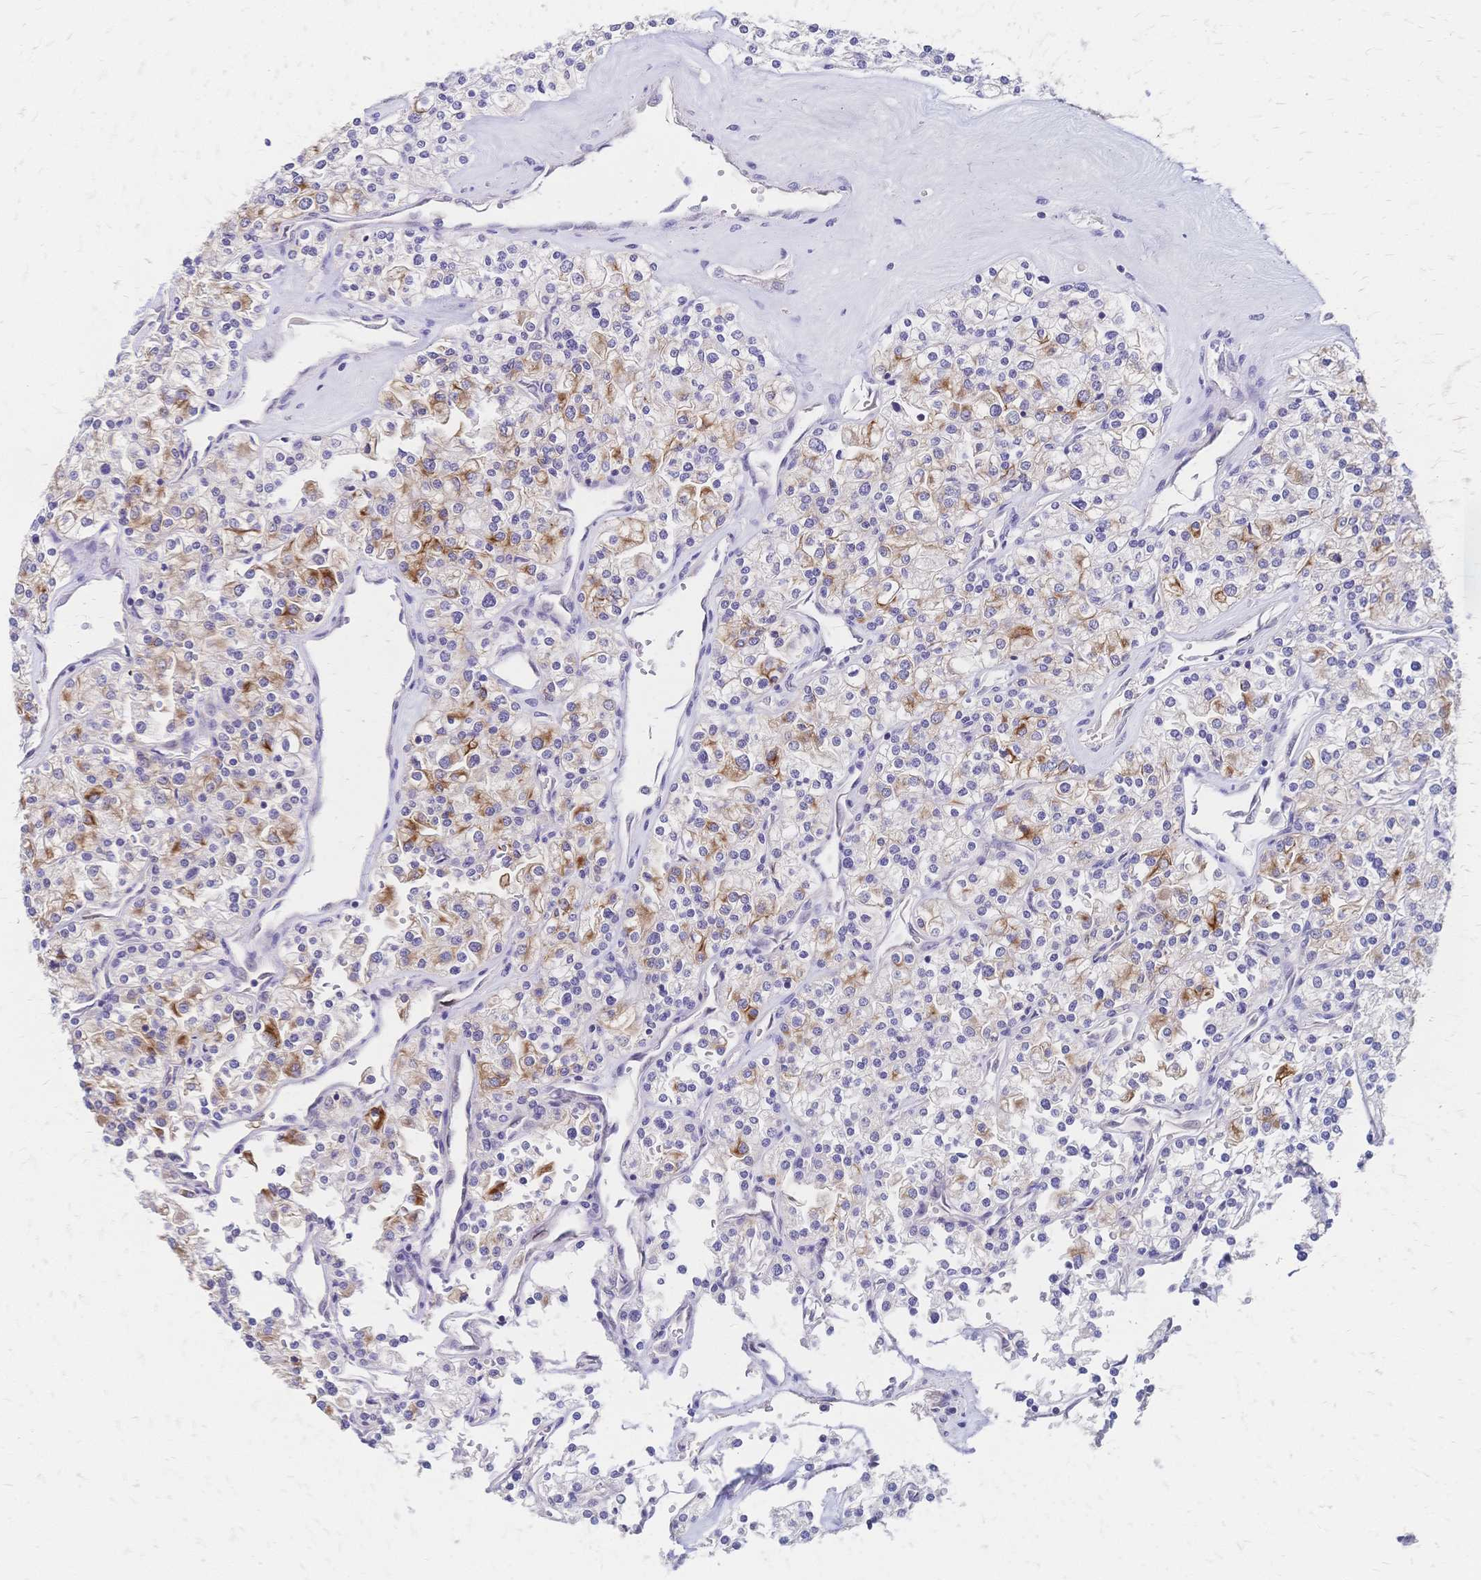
{"staining": {"intensity": "moderate", "quantity": "<25%", "location": "cytoplasmic/membranous"}, "tissue": "renal cancer", "cell_type": "Tumor cells", "image_type": "cancer", "snomed": [{"axis": "morphology", "description": "Adenocarcinoma, NOS"}, {"axis": "topography", "description": "Kidney"}], "caption": "Tumor cells reveal low levels of moderate cytoplasmic/membranous positivity in about <25% of cells in adenocarcinoma (renal). The protein of interest is stained brown, and the nuclei are stained in blue (DAB (3,3'-diaminobenzidine) IHC with brightfield microscopy, high magnification).", "gene": "DTNB", "patient": {"sex": "male", "age": 80}}